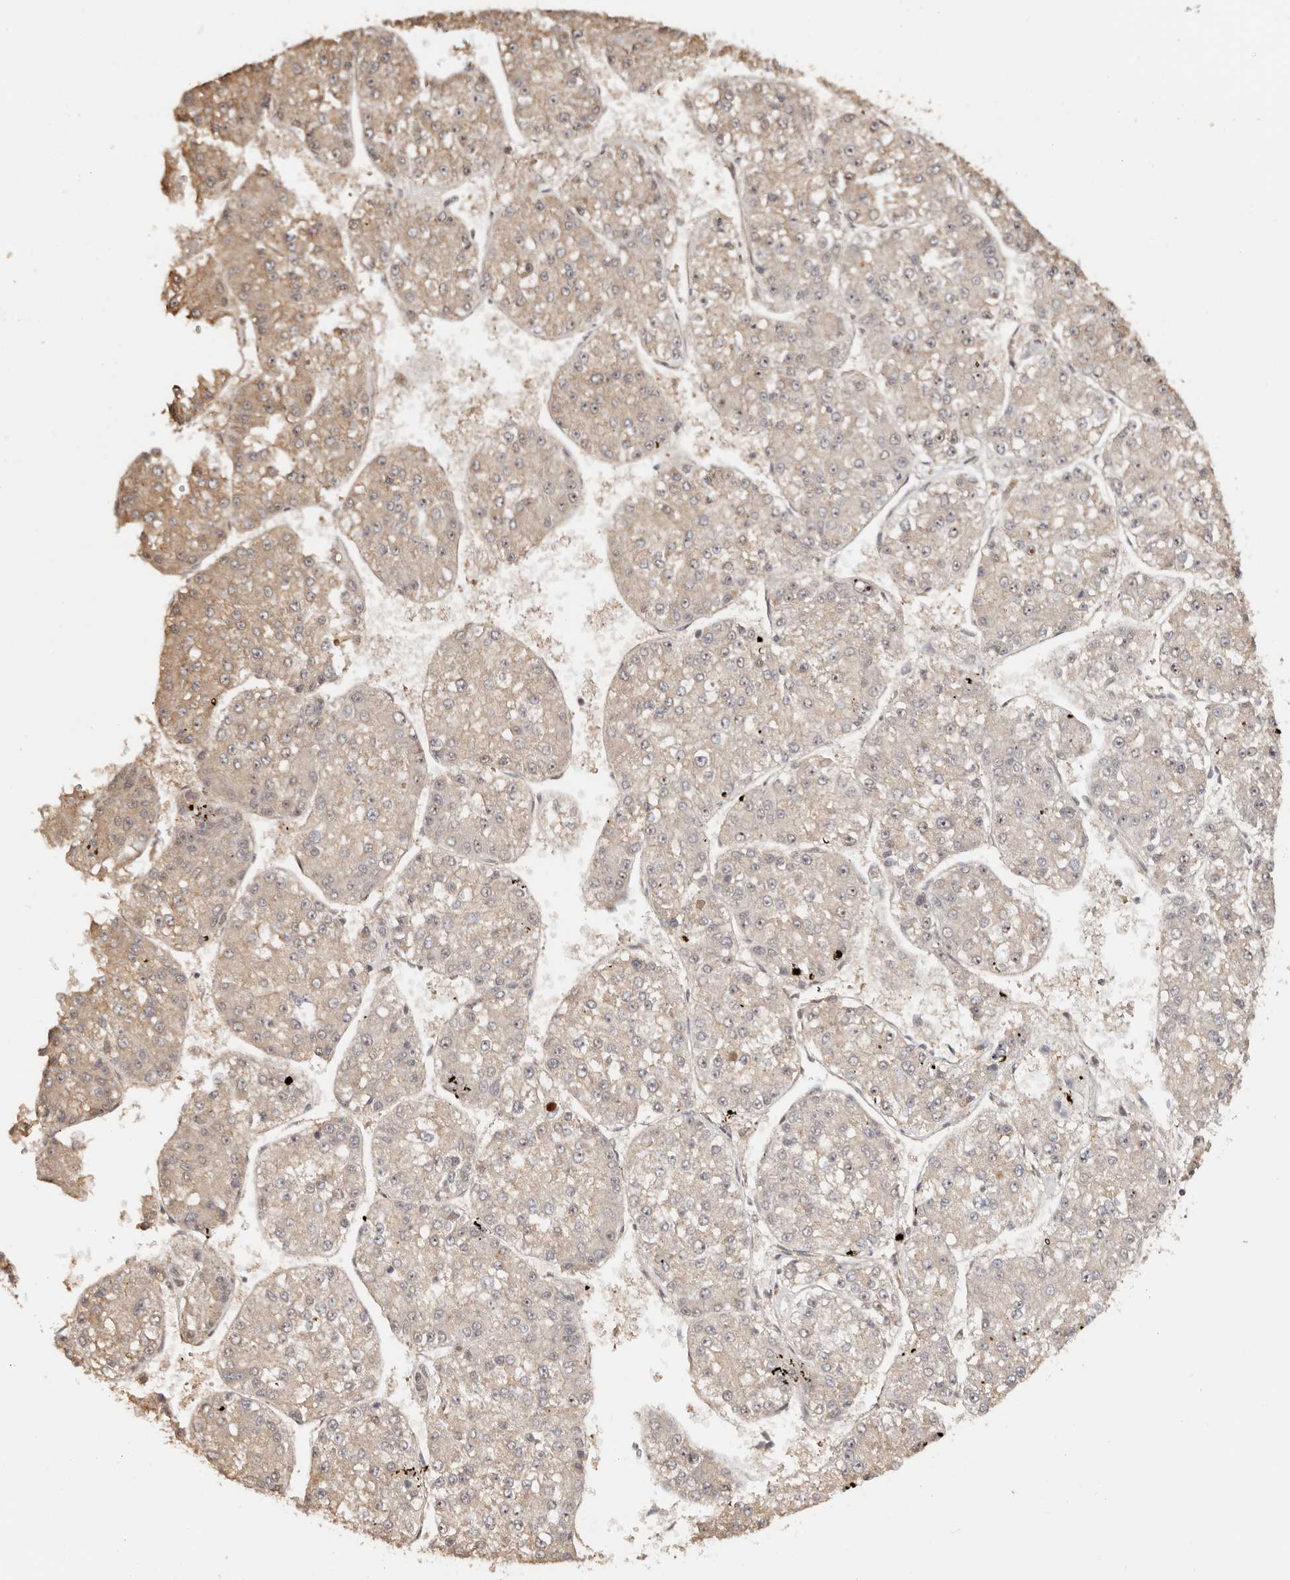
{"staining": {"intensity": "weak", "quantity": "<25%", "location": "cytoplasmic/membranous,nuclear"}, "tissue": "liver cancer", "cell_type": "Tumor cells", "image_type": "cancer", "snomed": [{"axis": "morphology", "description": "Carcinoma, Hepatocellular, NOS"}, {"axis": "topography", "description": "Liver"}], "caption": "Hepatocellular carcinoma (liver) was stained to show a protein in brown. There is no significant expression in tumor cells. The staining is performed using DAB (3,3'-diaminobenzidine) brown chromogen with nuclei counter-stained in using hematoxylin.", "gene": "ODF2L", "patient": {"sex": "female", "age": 73}}